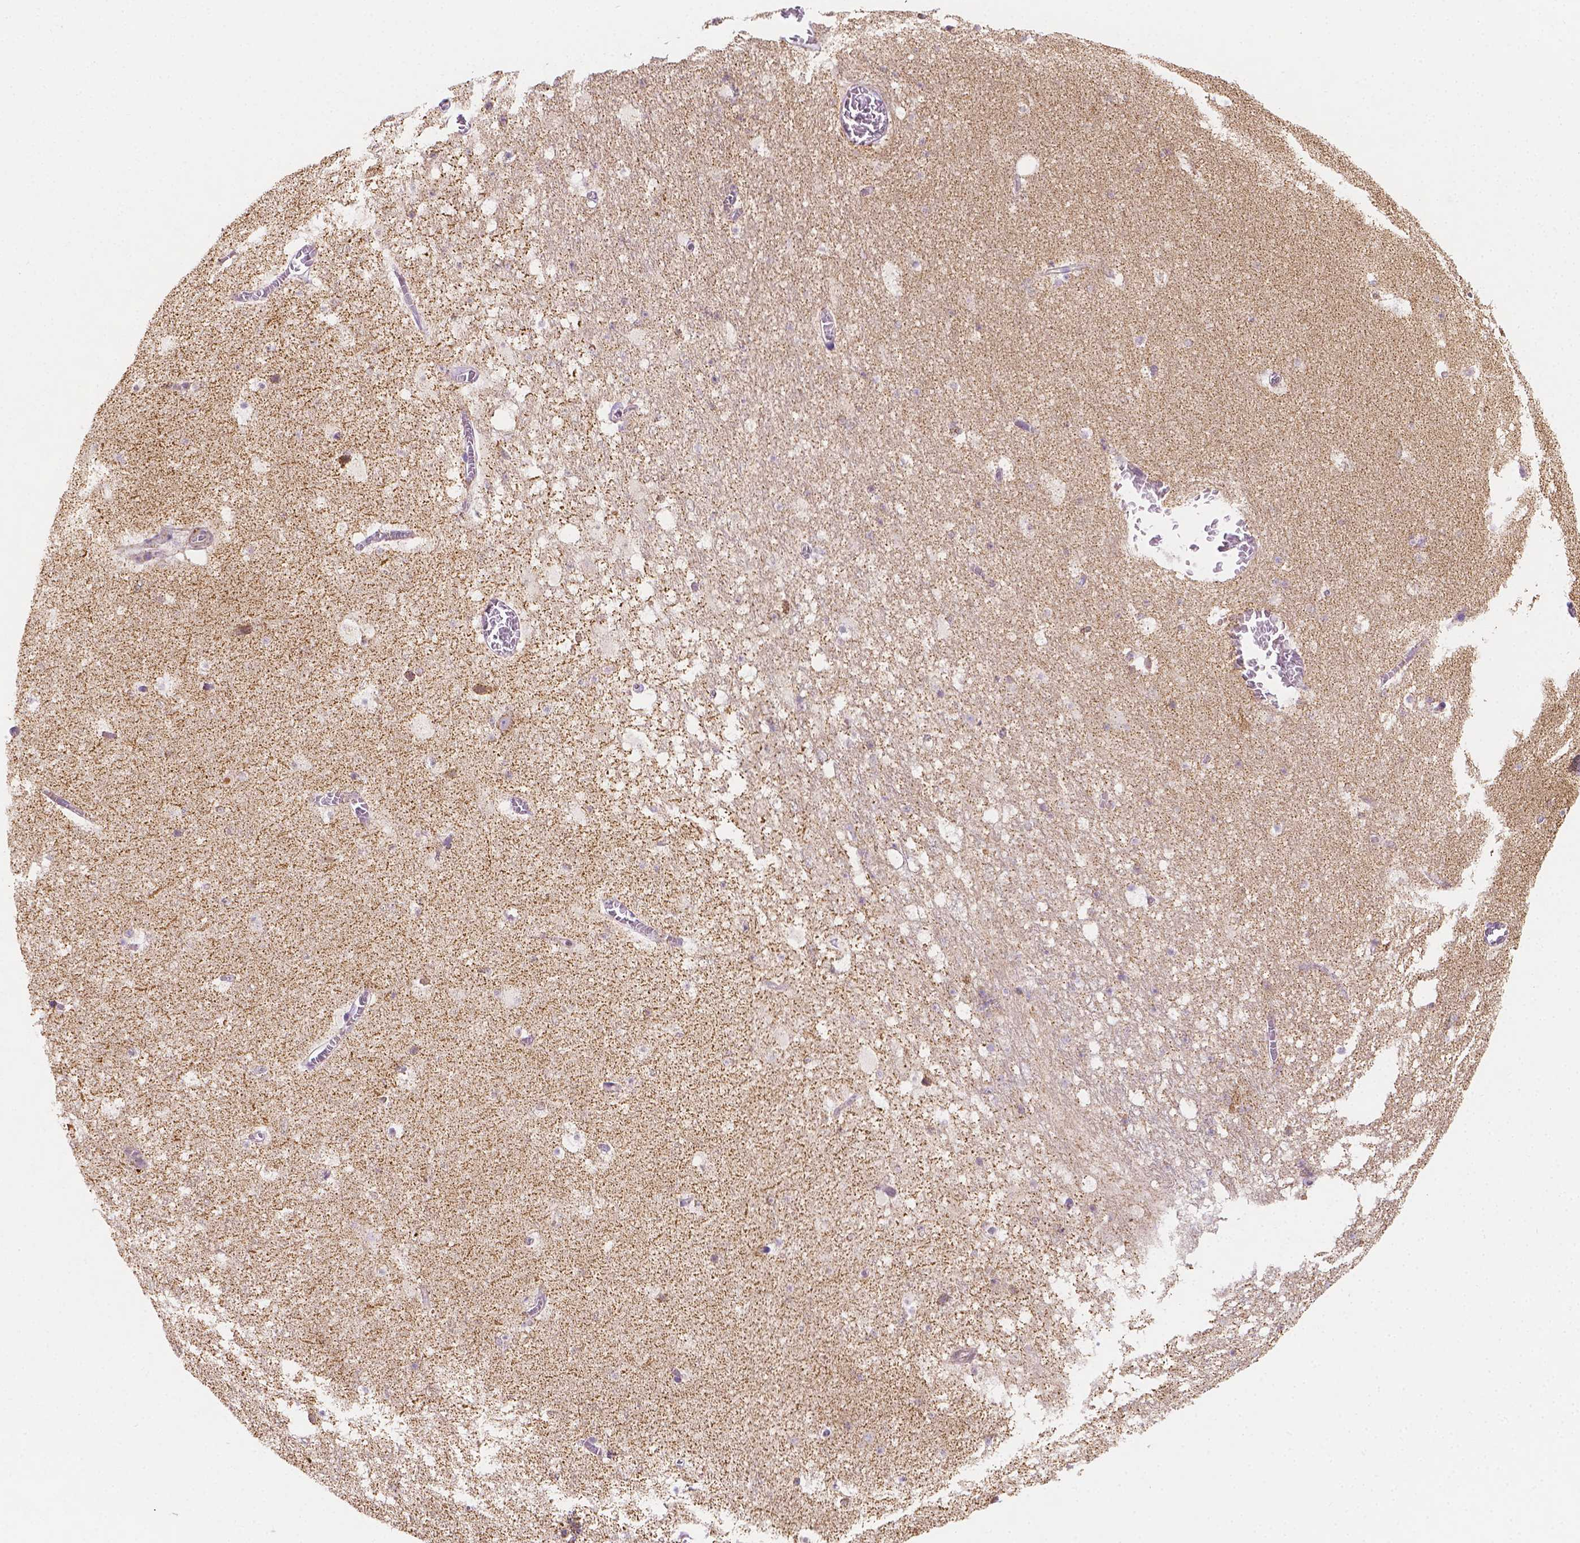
{"staining": {"intensity": "weak", "quantity": "<25%", "location": "cytoplasmic/membranous"}, "tissue": "hippocampus", "cell_type": "Glial cells", "image_type": "normal", "snomed": [{"axis": "morphology", "description": "Normal tissue, NOS"}, {"axis": "topography", "description": "Hippocampus"}], "caption": "The histopathology image reveals no significant expression in glial cells of hippocampus.", "gene": "SGTB", "patient": {"sex": "female", "age": 42}}